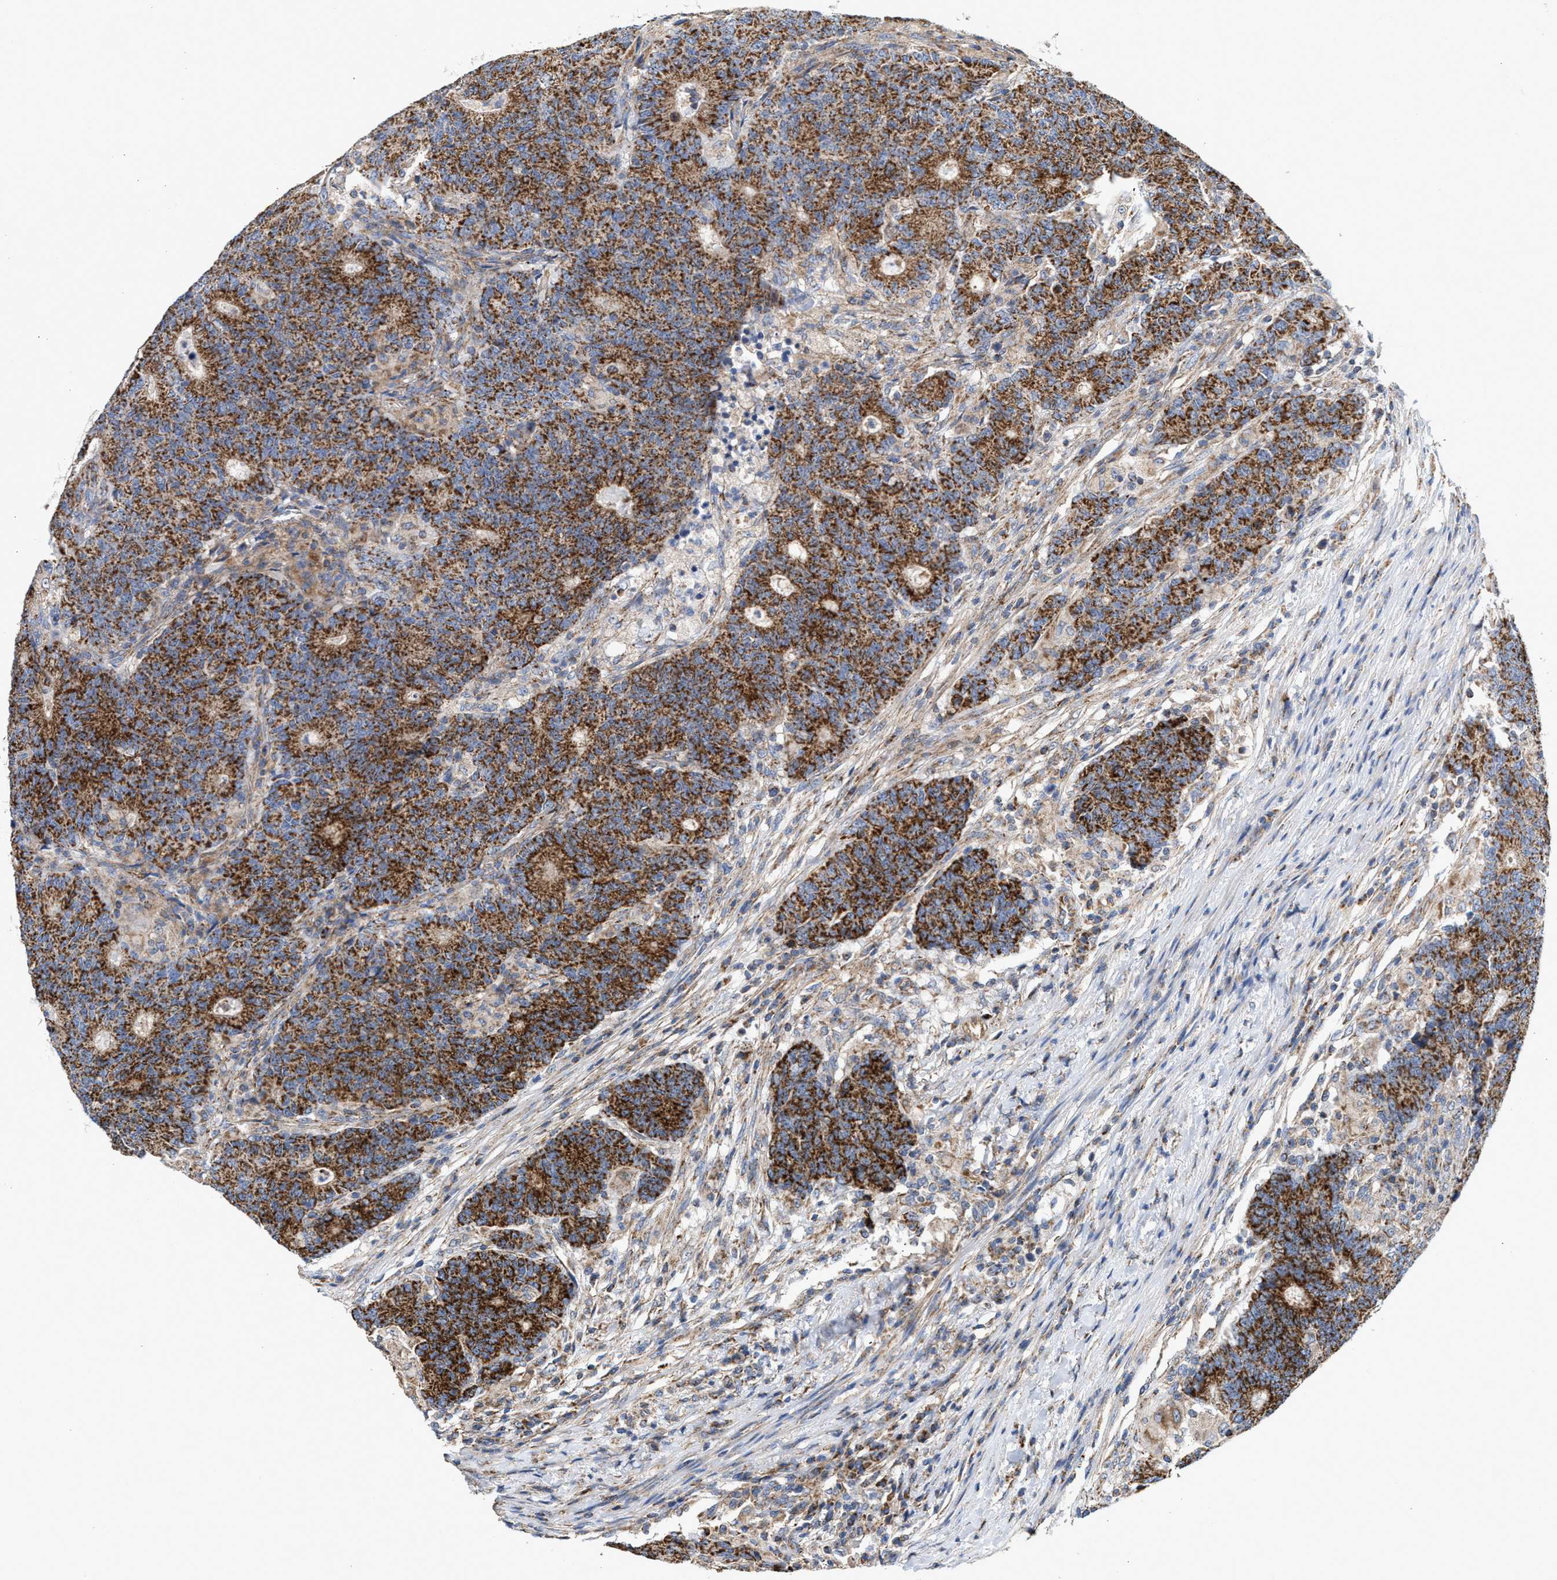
{"staining": {"intensity": "strong", "quantity": ">75%", "location": "cytoplasmic/membranous"}, "tissue": "colorectal cancer", "cell_type": "Tumor cells", "image_type": "cancer", "snomed": [{"axis": "morphology", "description": "Normal tissue, NOS"}, {"axis": "morphology", "description": "Adenocarcinoma, NOS"}, {"axis": "topography", "description": "Colon"}], "caption": "Strong cytoplasmic/membranous protein expression is present in about >75% of tumor cells in adenocarcinoma (colorectal). The protein of interest is stained brown, and the nuclei are stained in blue (DAB (3,3'-diaminobenzidine) IHC with brightfield microscopy, high magnification).", "gene": "MECR", "patient": {"sex": "female", "age": 75}}